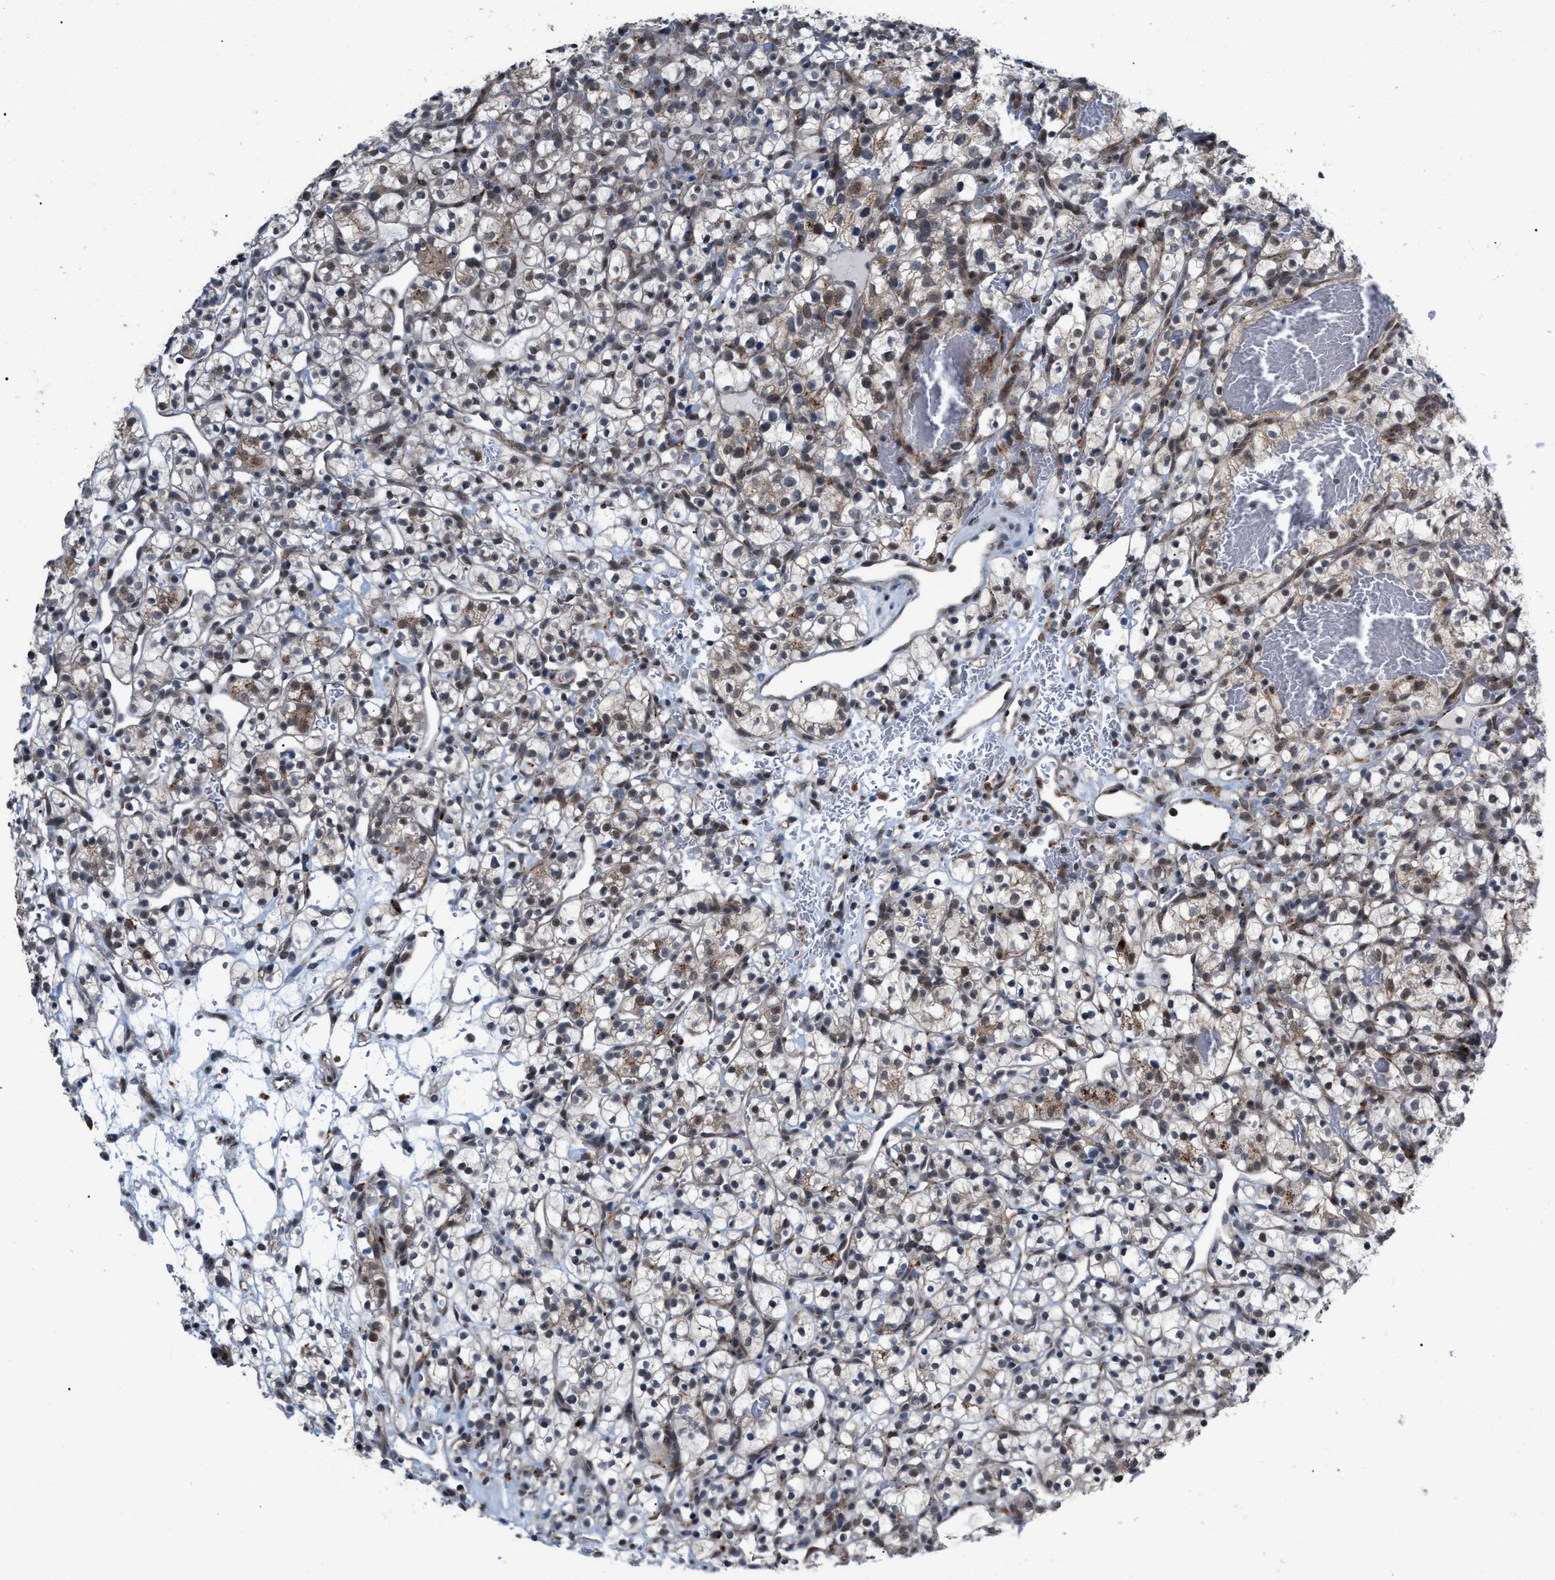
{"staining": {"intensity": "weak", "quantity": "25%-75%", "location": "cytoplasmic/membranous"}, "tissue": "renal cancer", "cell_type": "Tumor cells", "image_type": "cancer", "snomed": [{"axis": "morphology", "description": "Adenocarcinoma, NOS"}, {"axis": "topography", "description": "Kidney"}], "caption": "A photomicrograph showing weak cytoplasmic/membranous expression in approximately 25%-75% of tumor cells in renal adenocarcinoma, as visualized by brown immunohistochemical staining.", "gene": "UPF1", "patient": {"sex": "female", "age": 57}}